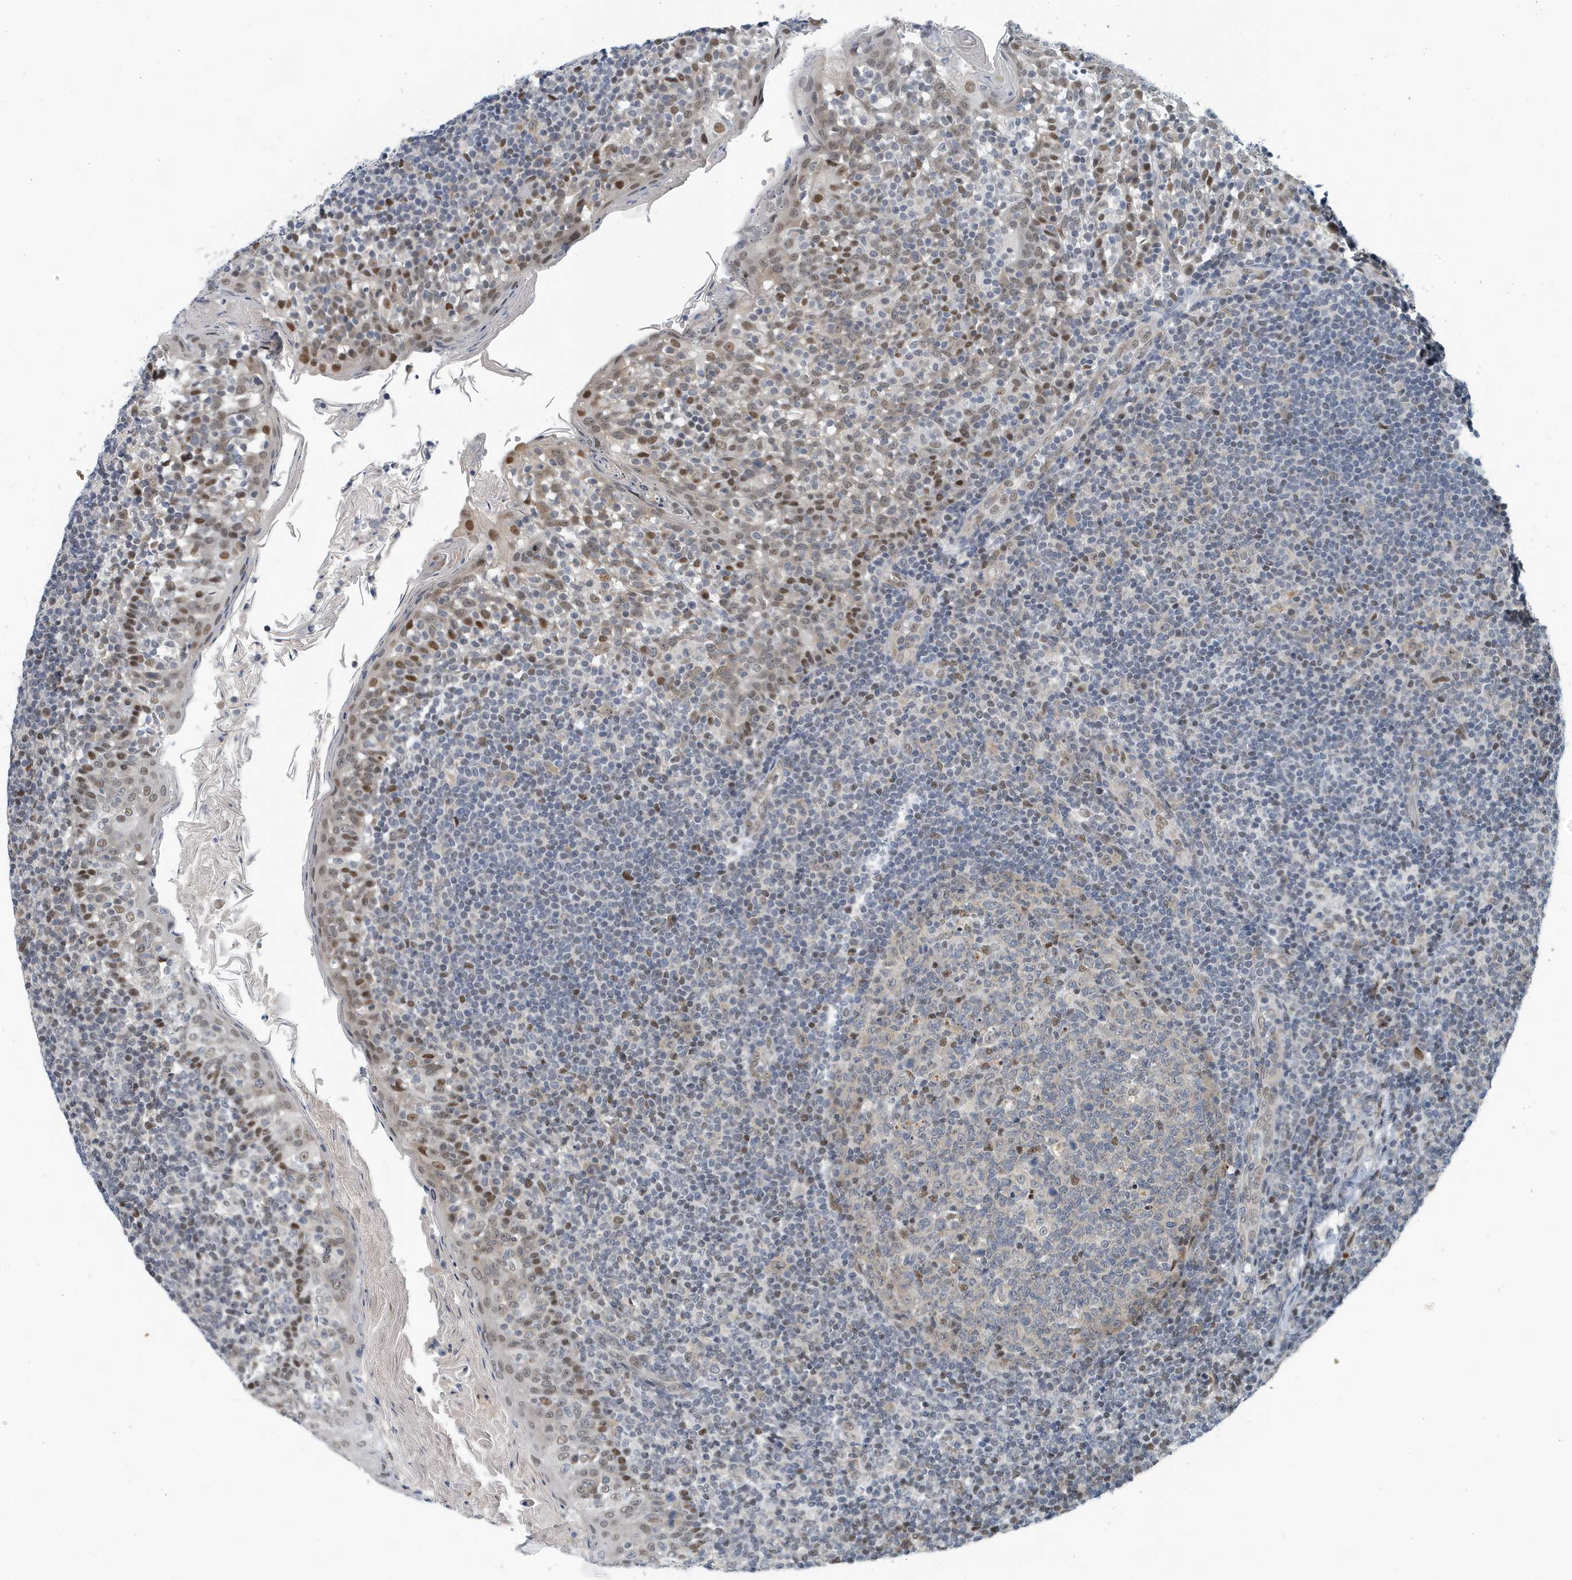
{"staining": {"intensity": "moderate", "quantity": "<25%", "location": "nuclear"}, "tissue": "tonsil", "cell_type": "Germinal center cells", "image_type": "normal", "snomed": [{"axis": "morphology", "description": "Normal tissue, NOS"}, {"axis": "topography", "description": "Tonsil"}], "caption": "Protein staining of normal tonsil reveals moderate nuclear staining in approximately <25% of germinal center cells.", "gene": "KIF15", "patient": {"sex": "female", "age": 19}}